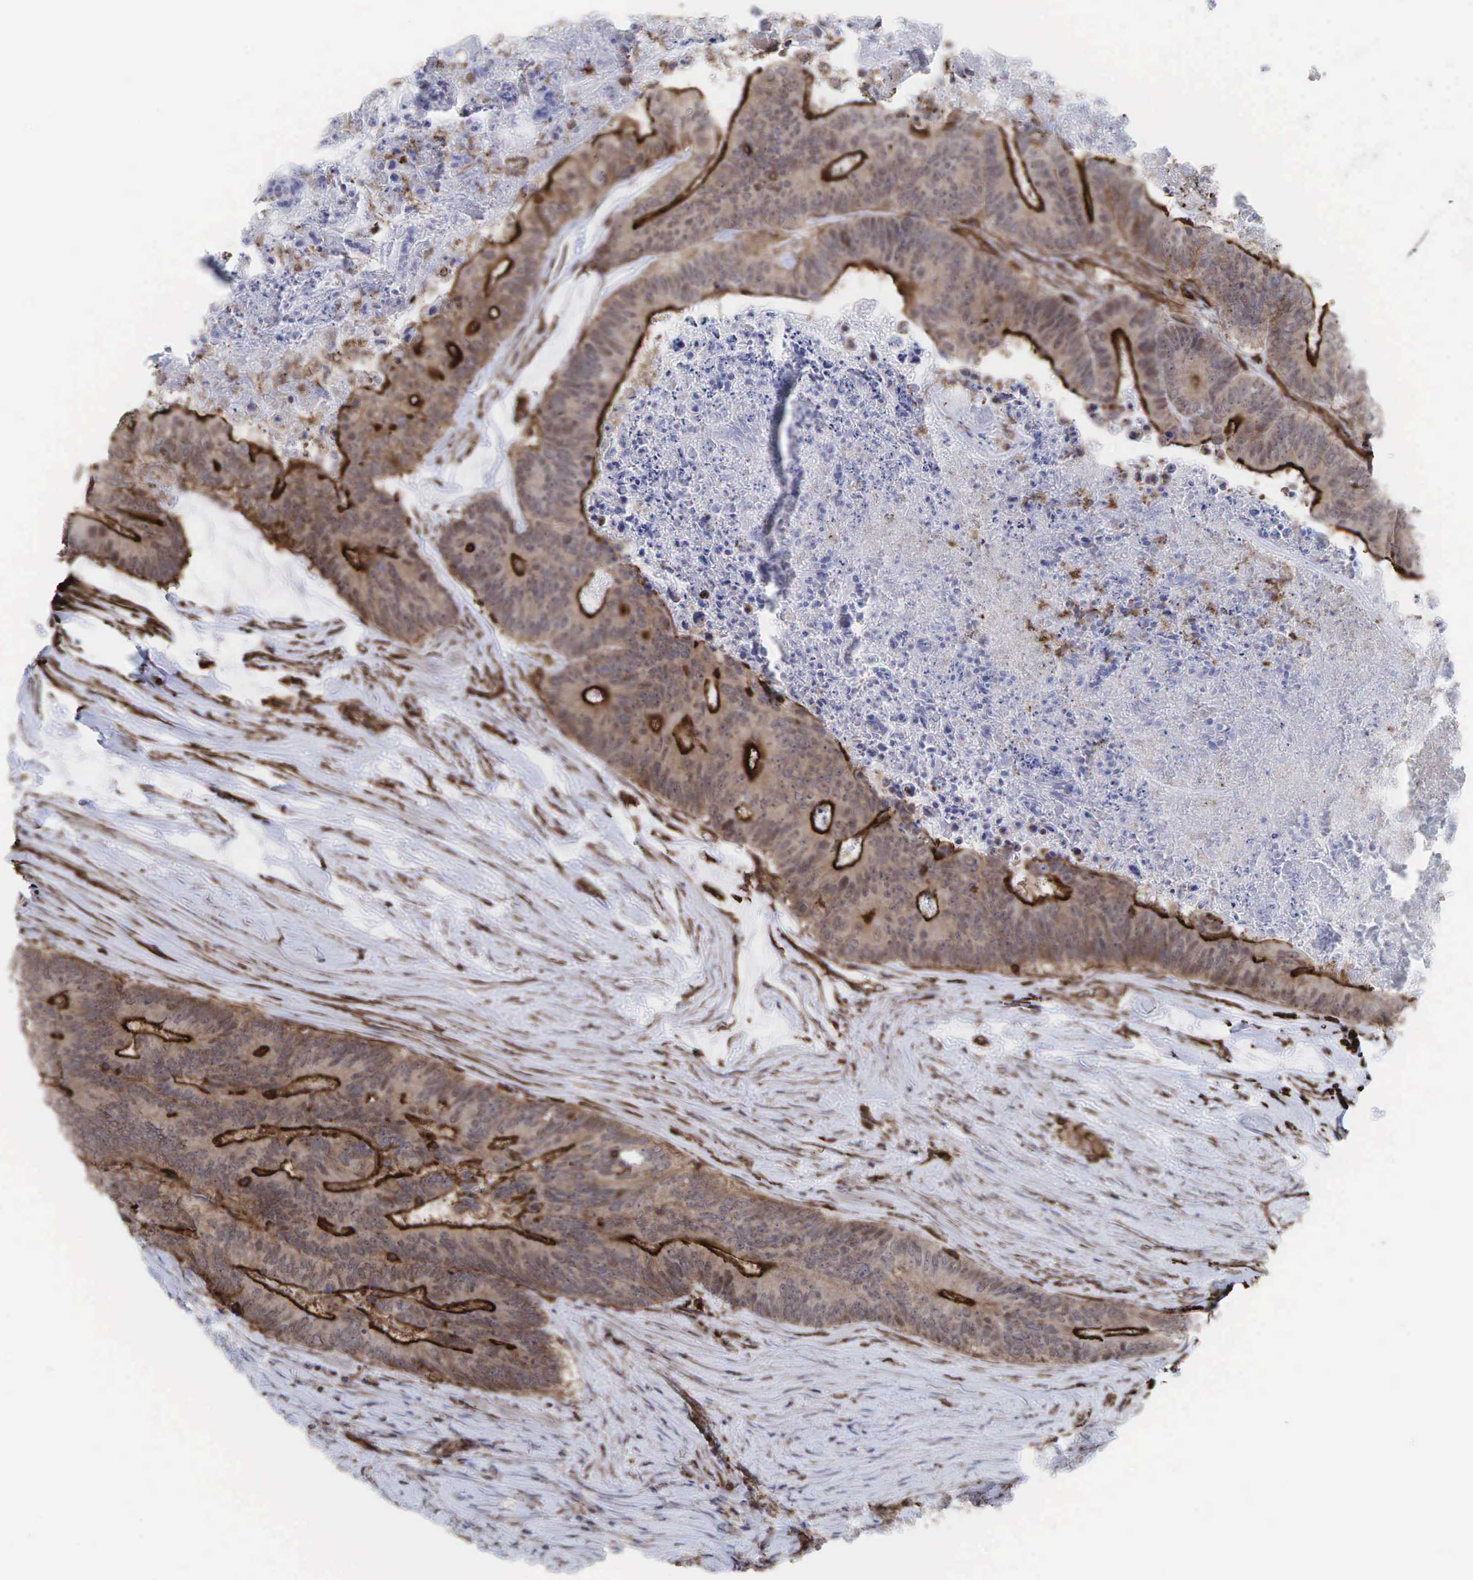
{"staining": {"intensity": "strong", "quantity": ">75%", "location": "cytoplasmic/membranous"}, "tissue": "colorectal cancer", "cell_type": "Tumor cells", "image_type": "cancer", "snomed": [{"axis": "morphology", "description": "Adenocarcinoma, NOS"}, {"axis": "topography", "description": "Colon"}], "caption": "Brown immunohistochemical staining in colorectal cancer shows strong cytoplasmic/membranous expression in about >75% of tumor cells.", "gene": "GPRASP1", "patient": {"sex": "male", "age": 65}}